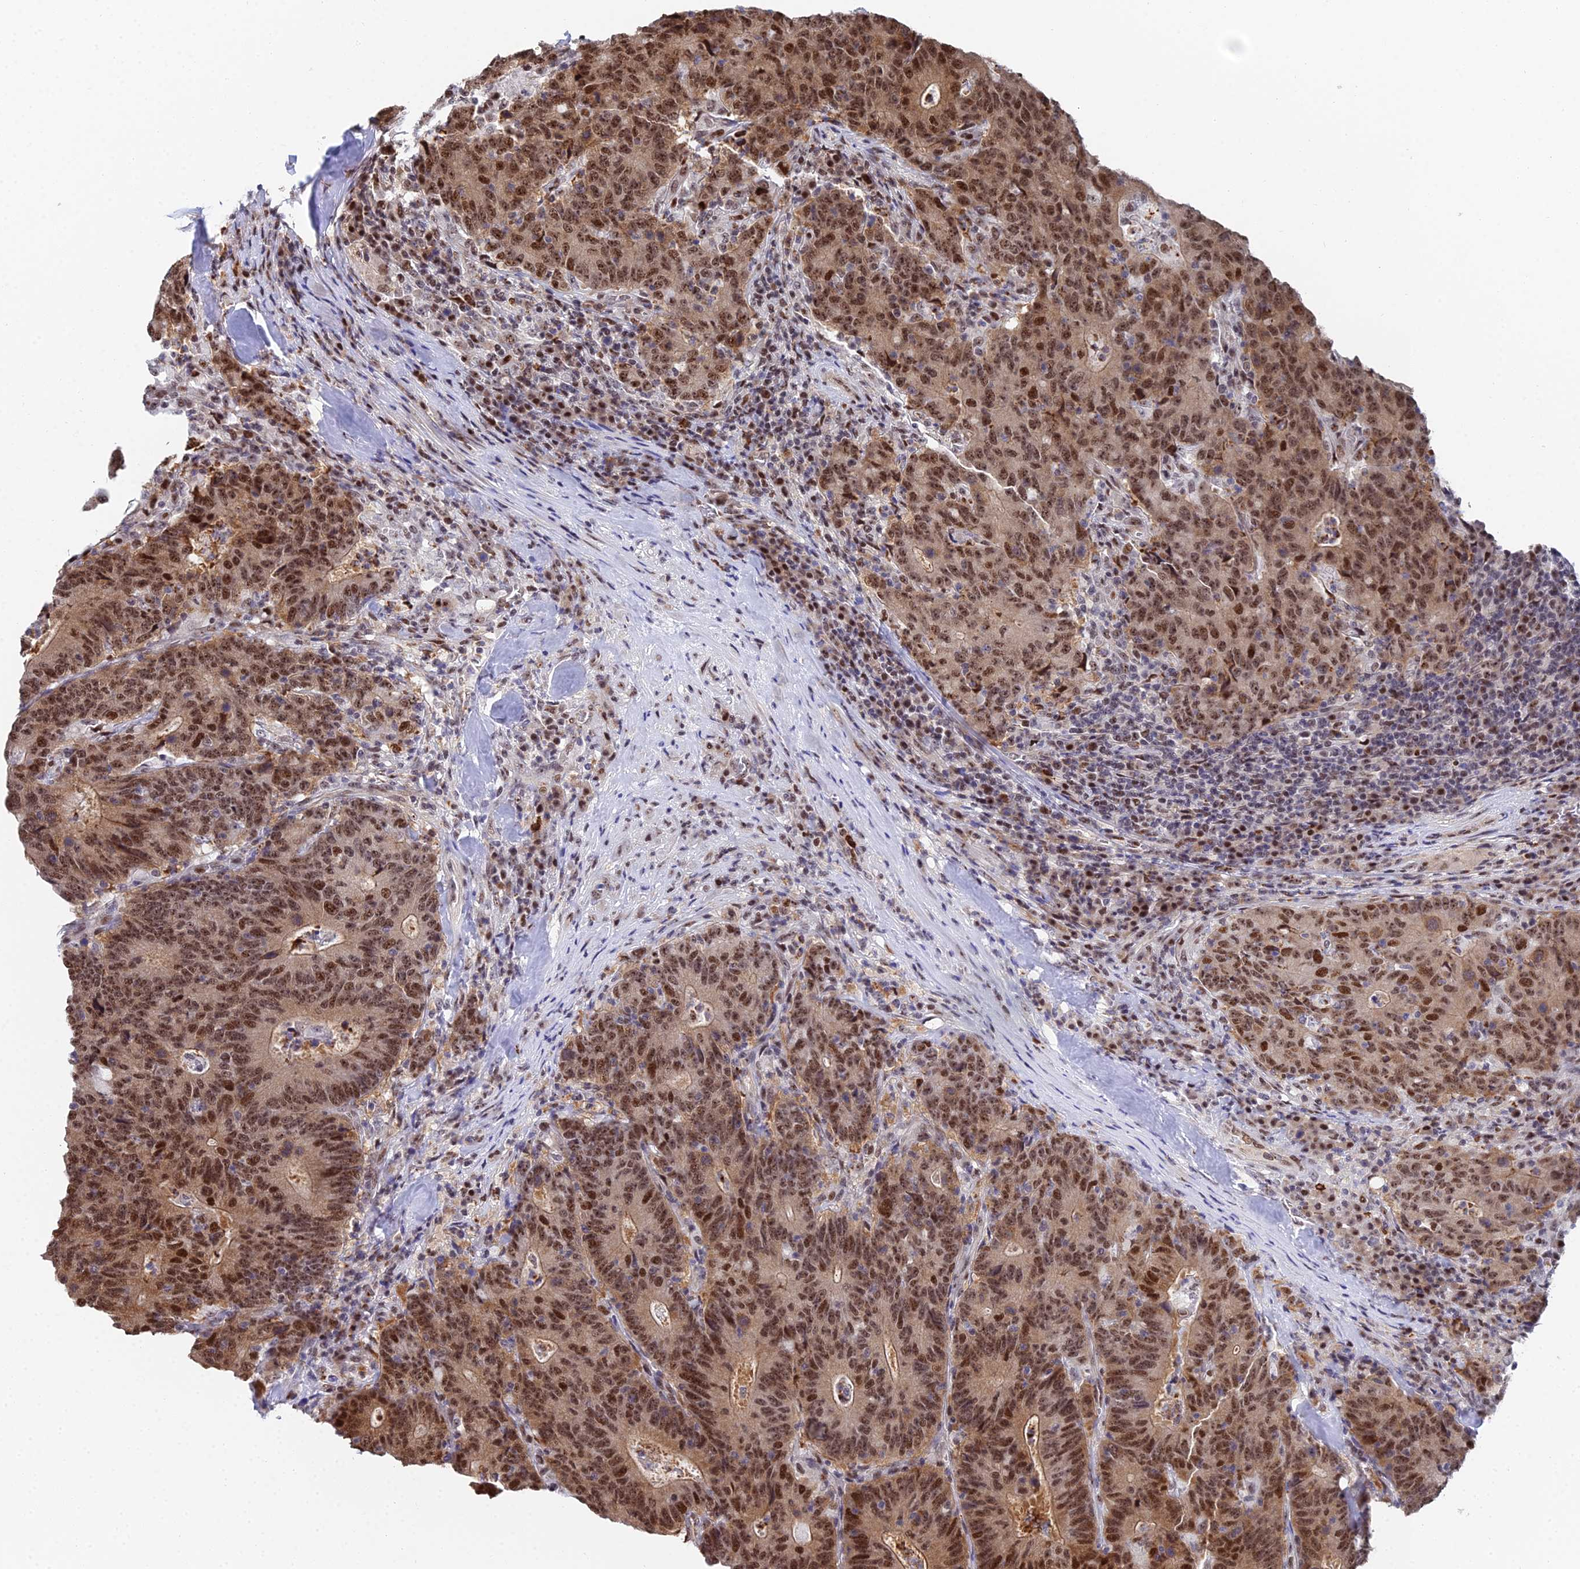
{"staining": {"intensity": "moderate", "quantity": ">75%", "location": "cytoplasmic/membranous,nuclear"}, "tissue": "colorectal cancer", "cell_type": "Tumor cells", "image_type": "cancer", "snomed": [{"axis": "morphology", "description": "Normal tissue, NOS"}, {"axis": "morphology", "description": "Adenocarcinoma, NOS"}, {"axis": "topography", "description": "Colon"}], "caption": "An image of human adenocarcinoma (colorectal) stained for a protein exhibits moderate cytoplasmic/membranous and nuclear brown staining in tumor cells. The protein is shown in brown color, while the nuclei are stained blue.", "gene": "TIFA", "patient": {"sex": "female", "age": 75}}